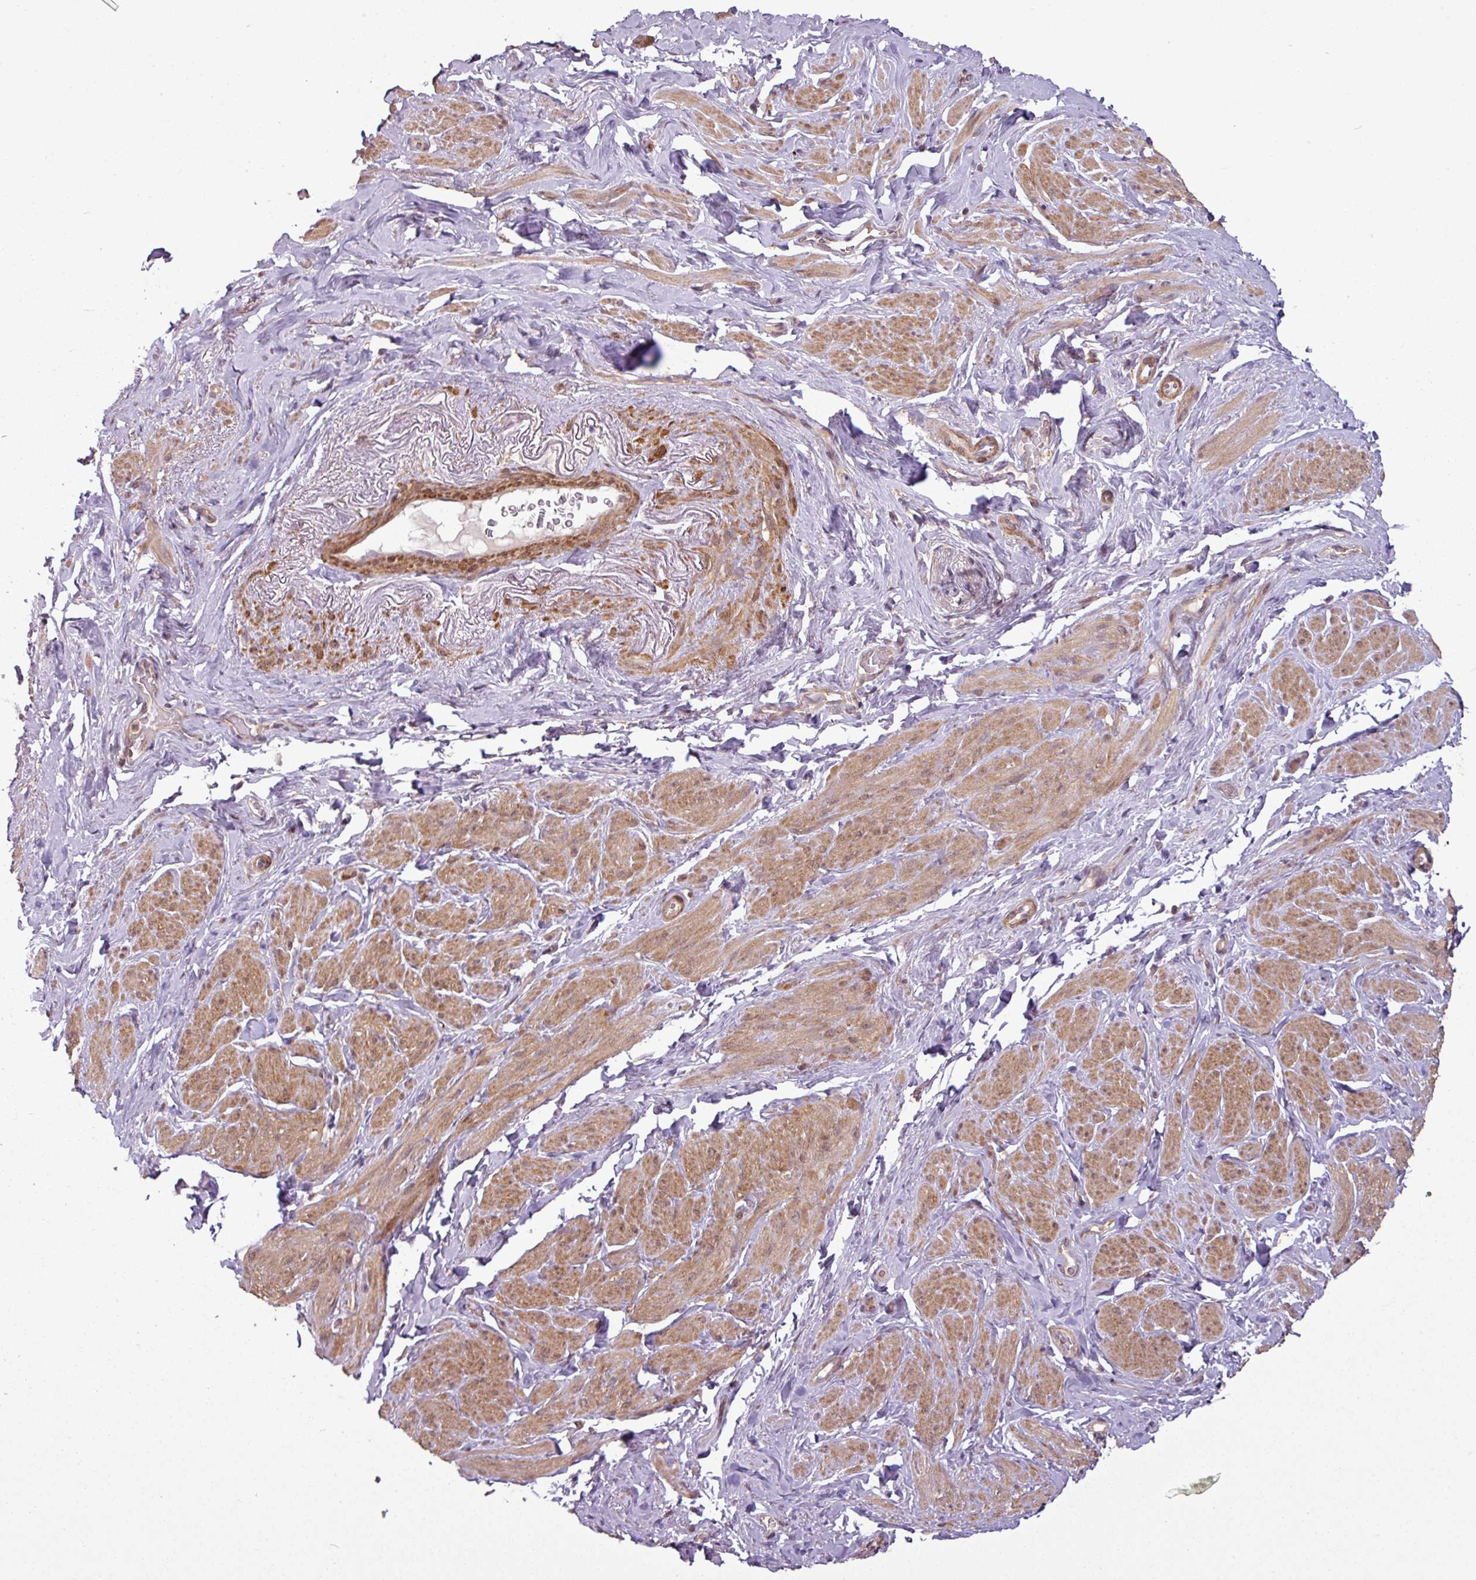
{"staining": {"intensity": "moderate", "quantity": ">75%", "location": "cytoplasmic/membranous"}, "tissue": "smooth muscle", "cell_type": "Smooth muscle cells", "image_type": "normal", "snomed": [{"axis": "morphology", "description": "Normal tissue, NOS"}, {"axis": "topography", "description": "Smooth muscle"}, {"axis": "topography", "description": "Peripheral nerve tissue"}], "caption": "Immunohistochemical staining of unremarkable human smooth muscle exhibits >75% levels of moderate cytoplasmic/membranous protein positivity in about >75% of smooth muscle cells. (brown staining indicates protein expression, while blue staining denotes nuclei).", "gene": "SH3BGRL", "patient": {"sex": "male", "age": 69}}